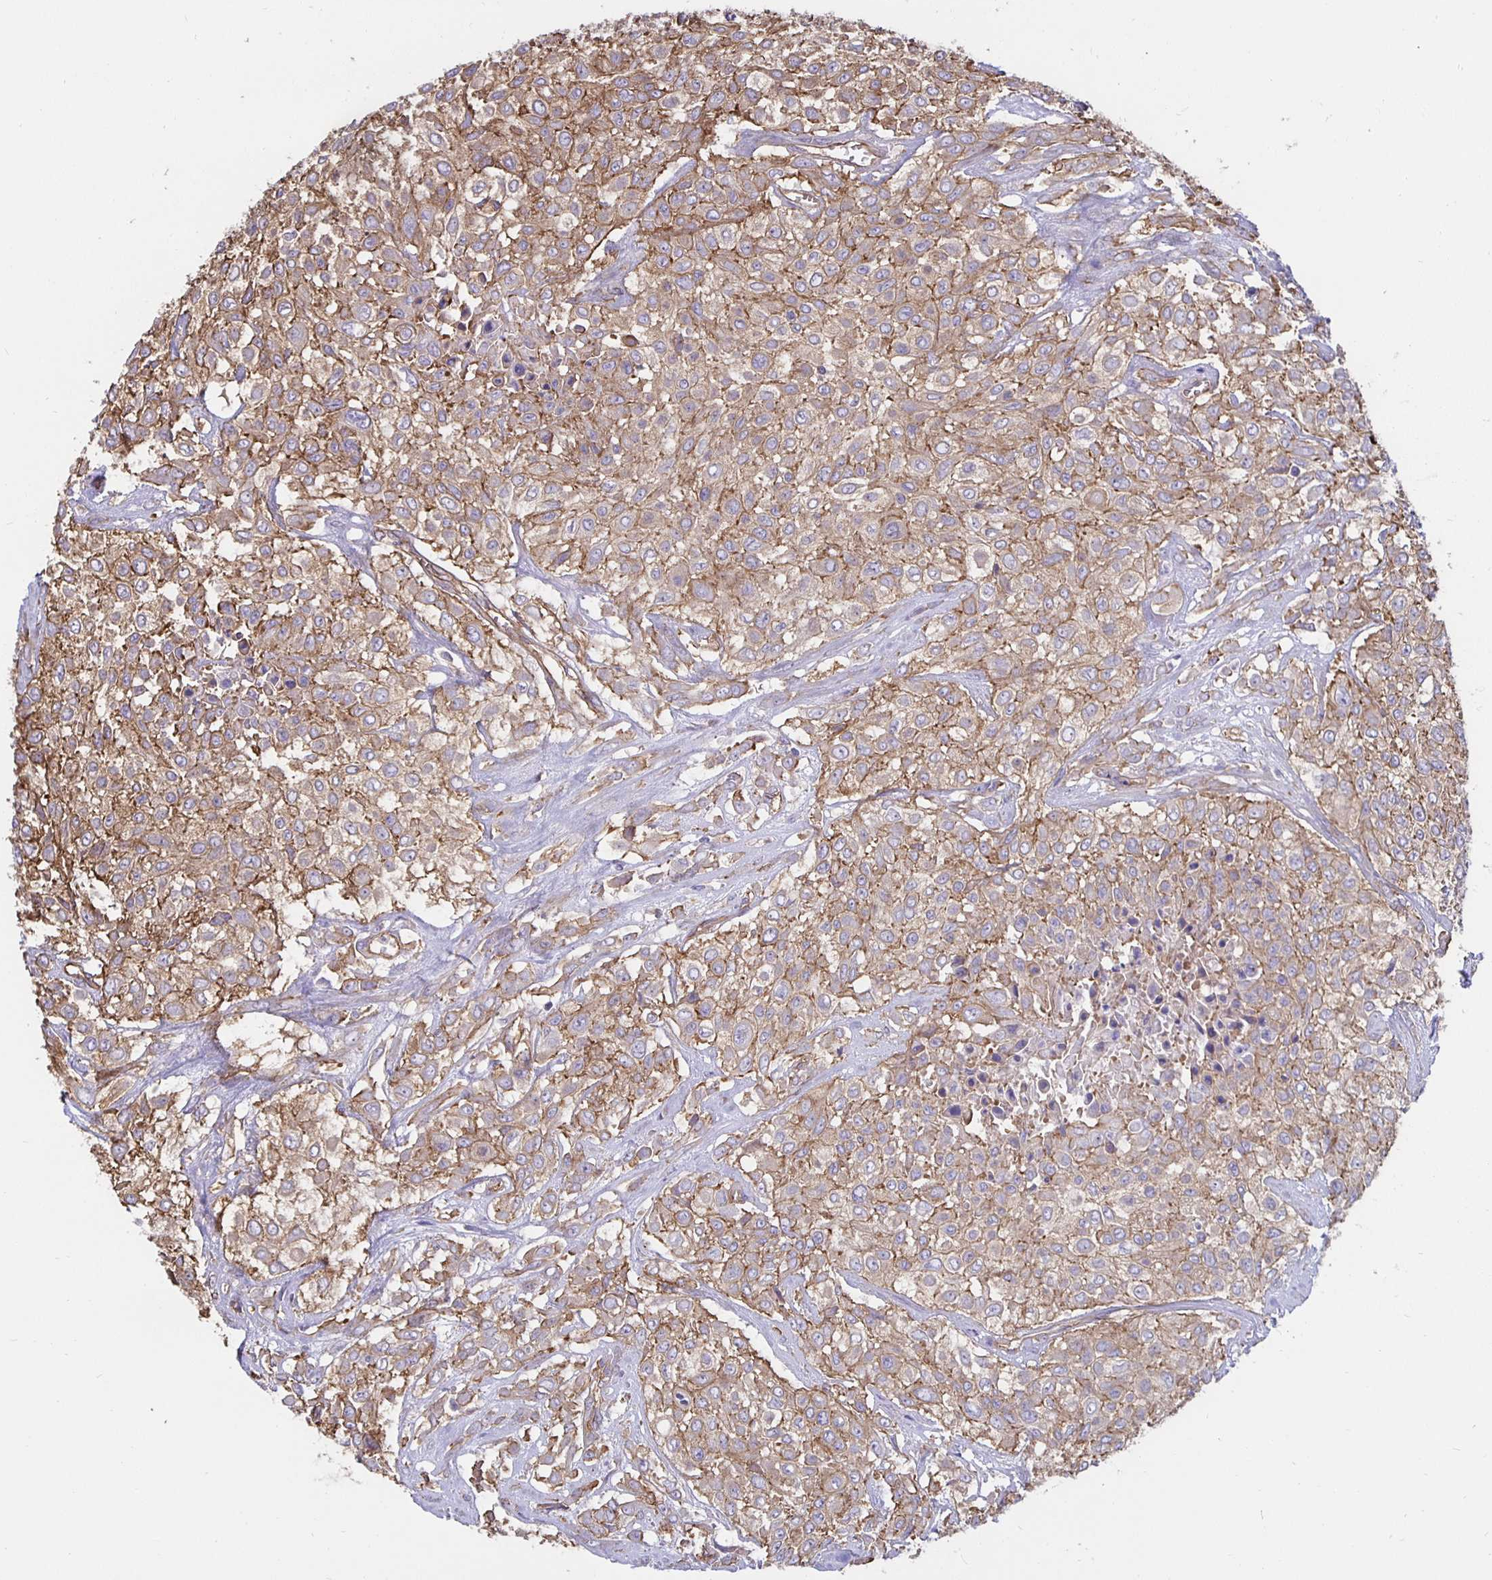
{"staining": {"intensity": "moderate", "quantity": ">75%", "location": "cytoplasmic/membranous"}, "tissue": "urothelial cancer", "cell_type": "Tumor cells", "image_type": "cancer", "snomed": [{"axis": "morphology", "description": "Urothelial carcinoma, High grade"}, {"axis": "topography", "description": "Urinary bladder"}], "caption": "A histopathology image of high-grade urothelial carcinoma stained for a protein shows moderate cytoplasmic/membranous brown staining in tumor cells. The staining was performed using DAB to visualize the protein expression in brown, while the nuclei were stained in blue with hematoxylin (Magnification: 20x).", "gene": "ARHGEF39", "patient": {"sex": "male", "age": 57}}